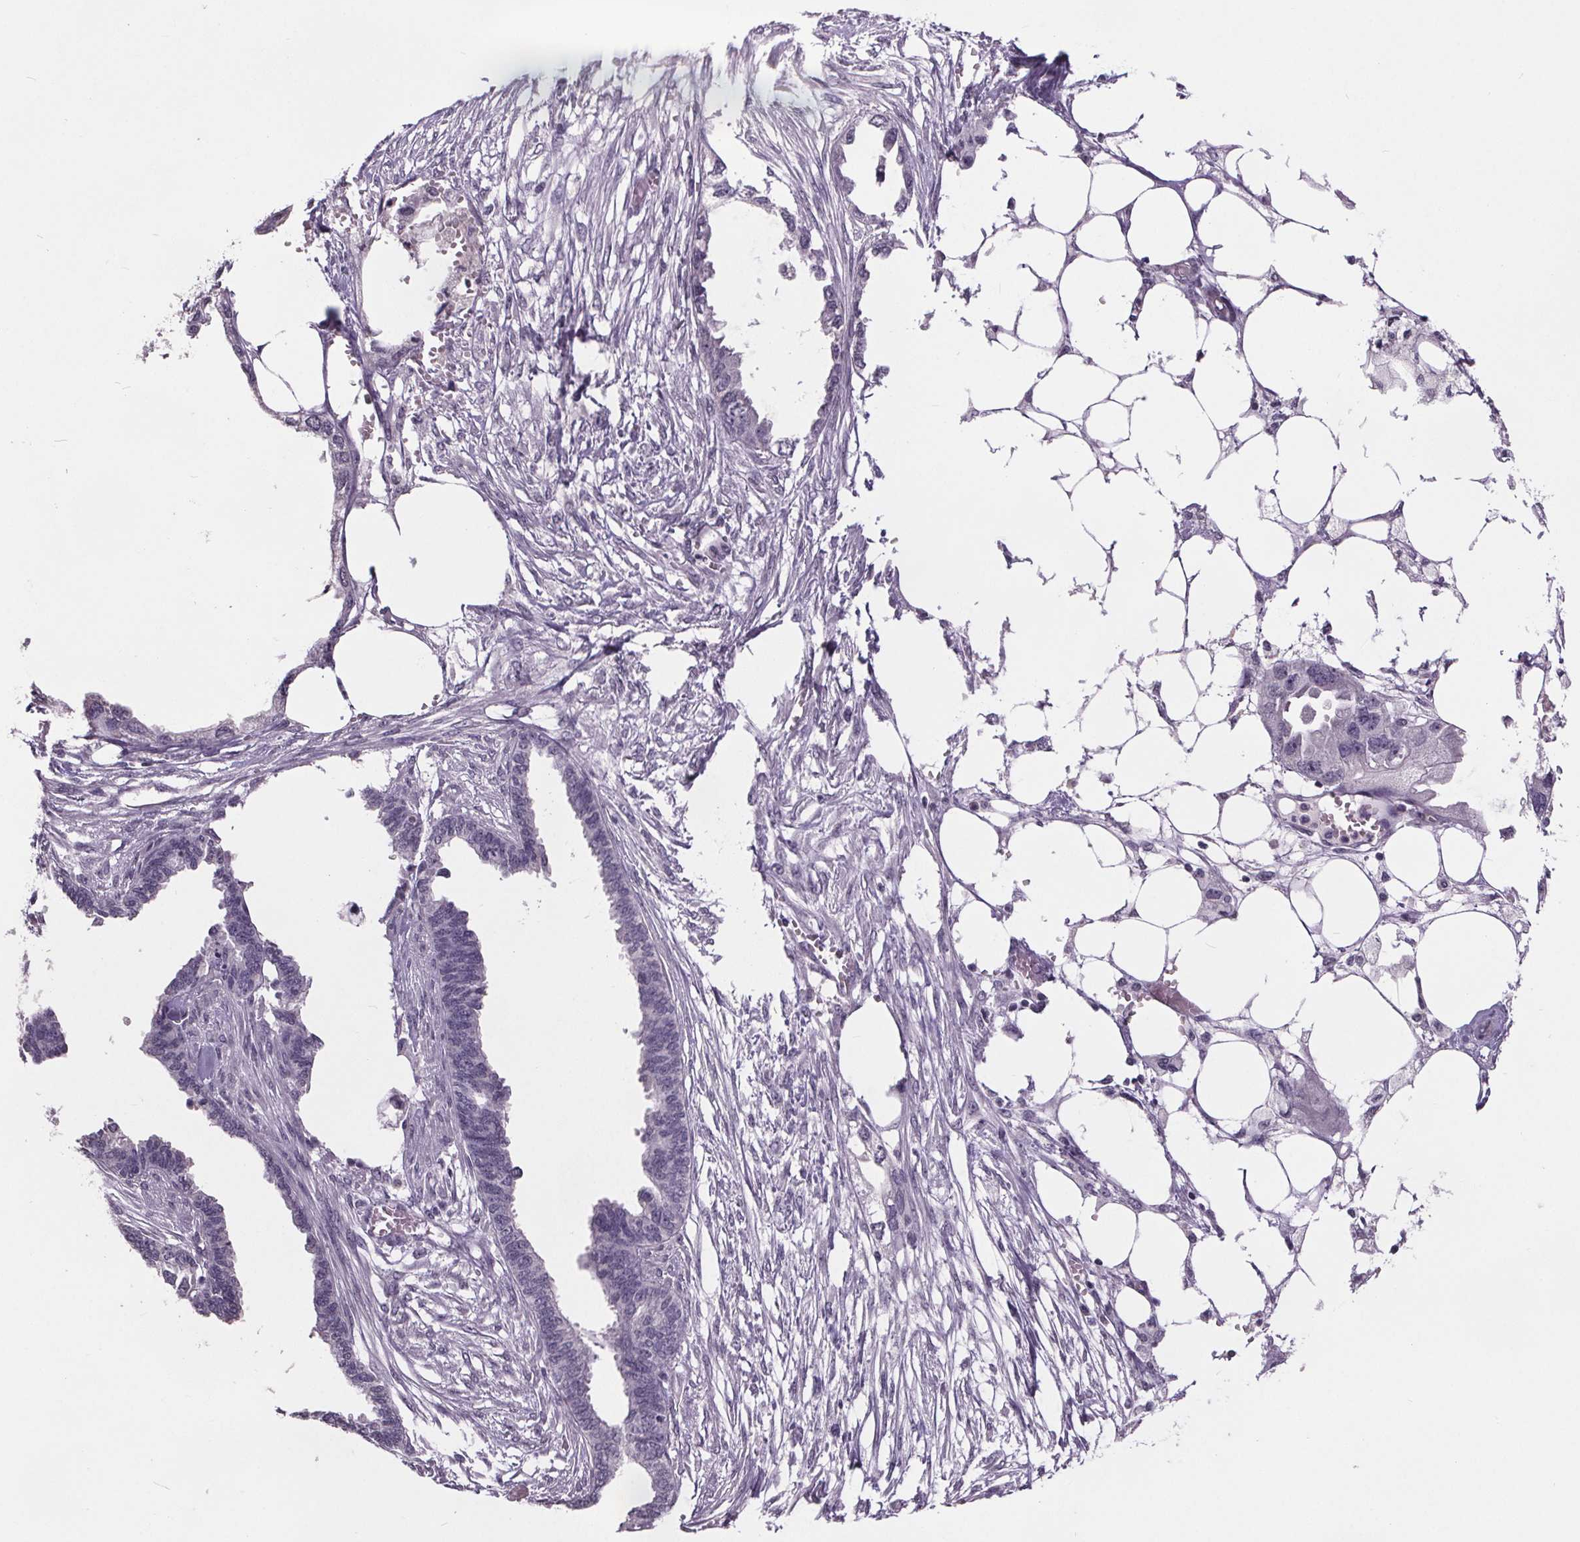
{"staining": {"intensity": "negative", "quantity": "none", "location": "none"}, "tissue": "endometrial cancer", "cell_type": "Tumor cells", "image_type": "cancer", "snomed": [{"axis": "morphology", "description": "Adenocarcinoma, NOS"}, {"axis": "morphology", "description": "Adenocarcinoma, metastatic, NOS"}, {"axis": "topography", "description": "Adipose tissue"}, {"axis": "topography", "description": "Endometrium"}], "caption": "Immunohistochemical staining of adenocarcinoma (endometrial) reveals no significant positivity in tumor cells.", "gene": "NKX6-1", "patient": {"sex": "female", "age": 67}}